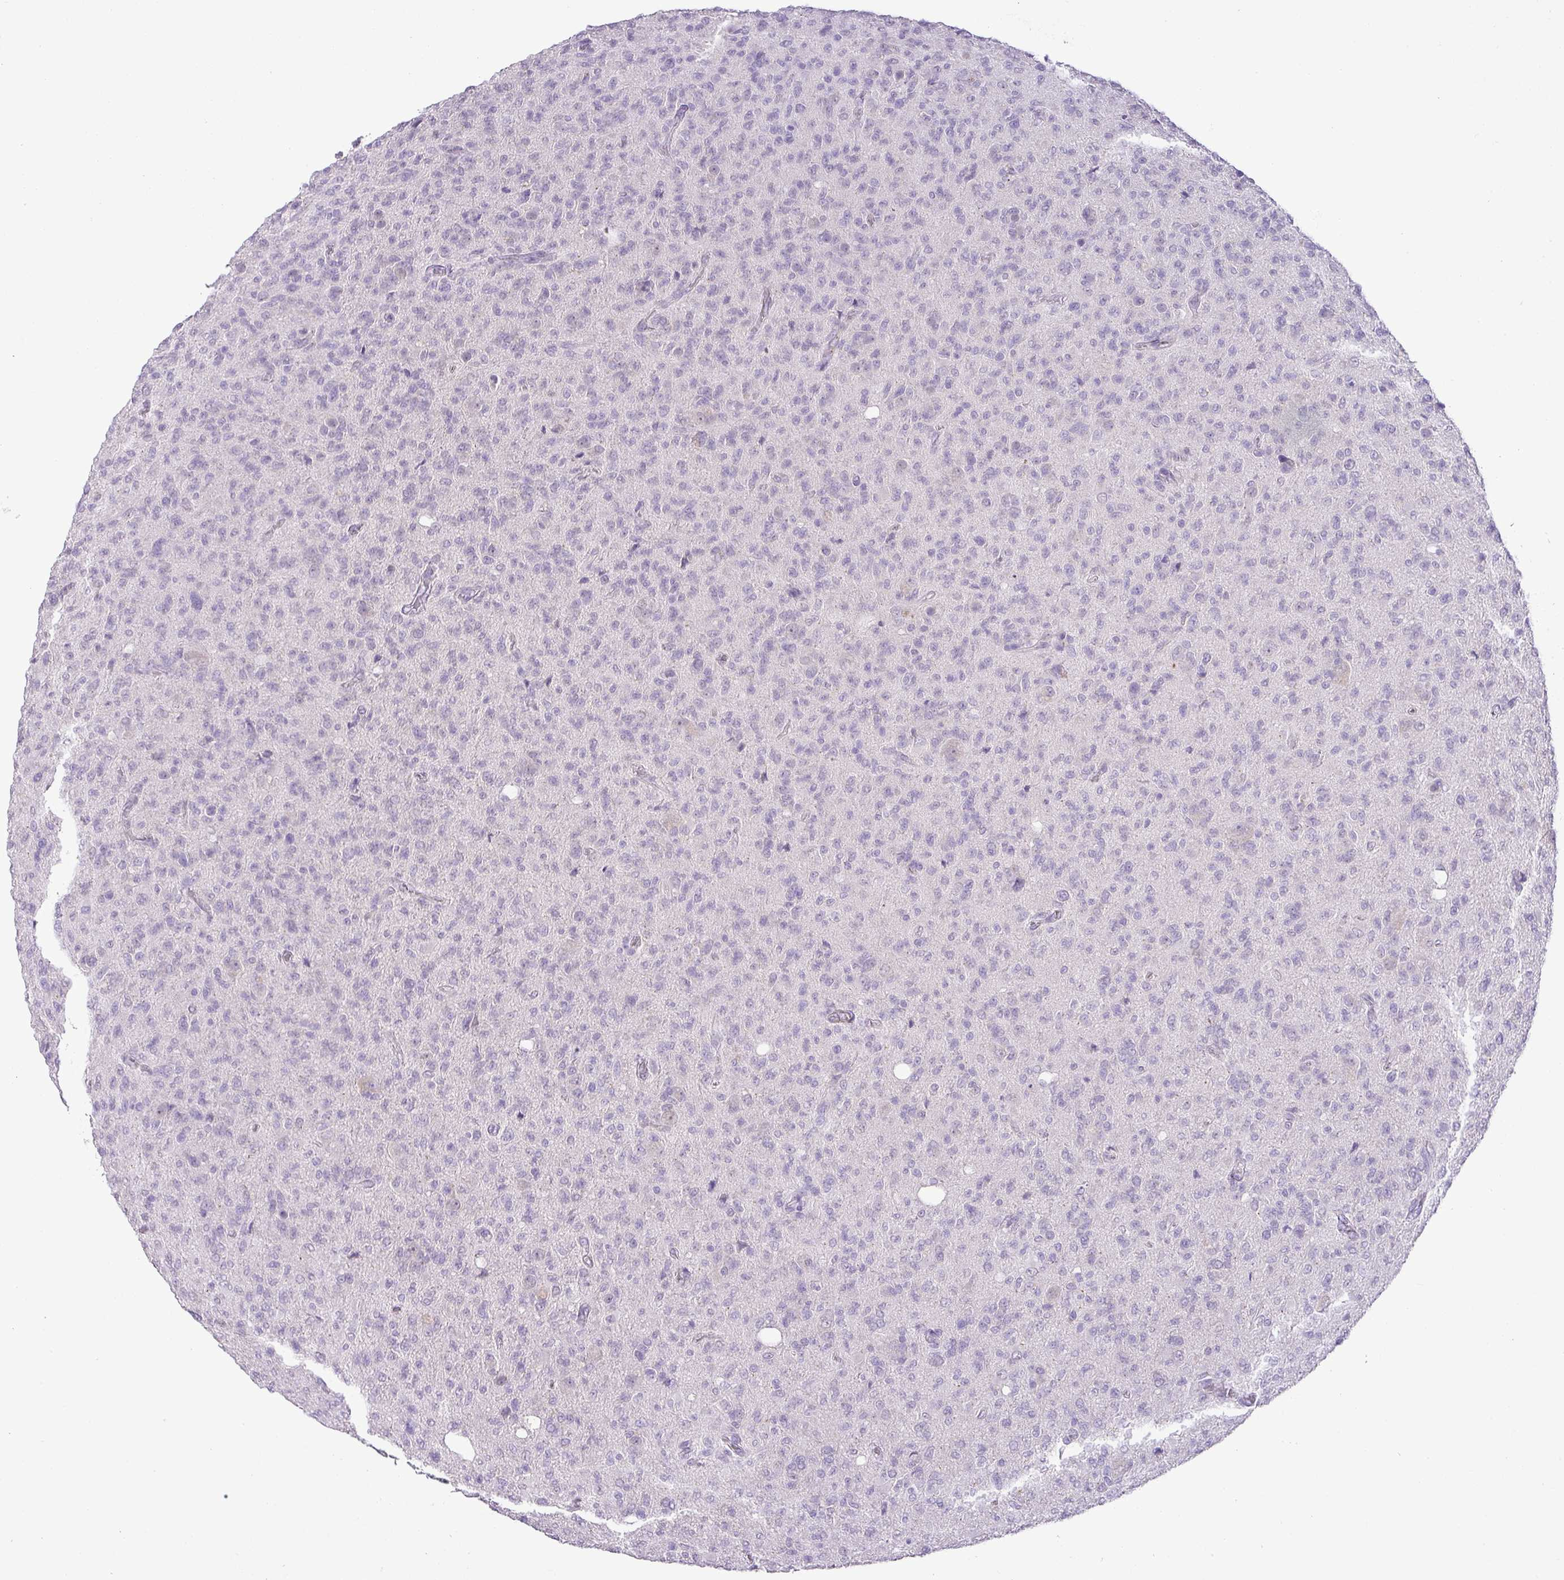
{"staining": {"intensity": "negative", "quantity": "none", "location": "none"}, "tissue": "glioma", "cell_type": "Tumor cells", "image_type": "cancer", "snomed": [{"axis": "morphology", "description": "Glioma, malignant, High grade"}, {"axis": "topography", "description": "Brain"}], "caption": "Tumor cells show no significant protein staining in glioma.", "gene": "DIP2A", "patient": {"sex": "female", "age": 57}}